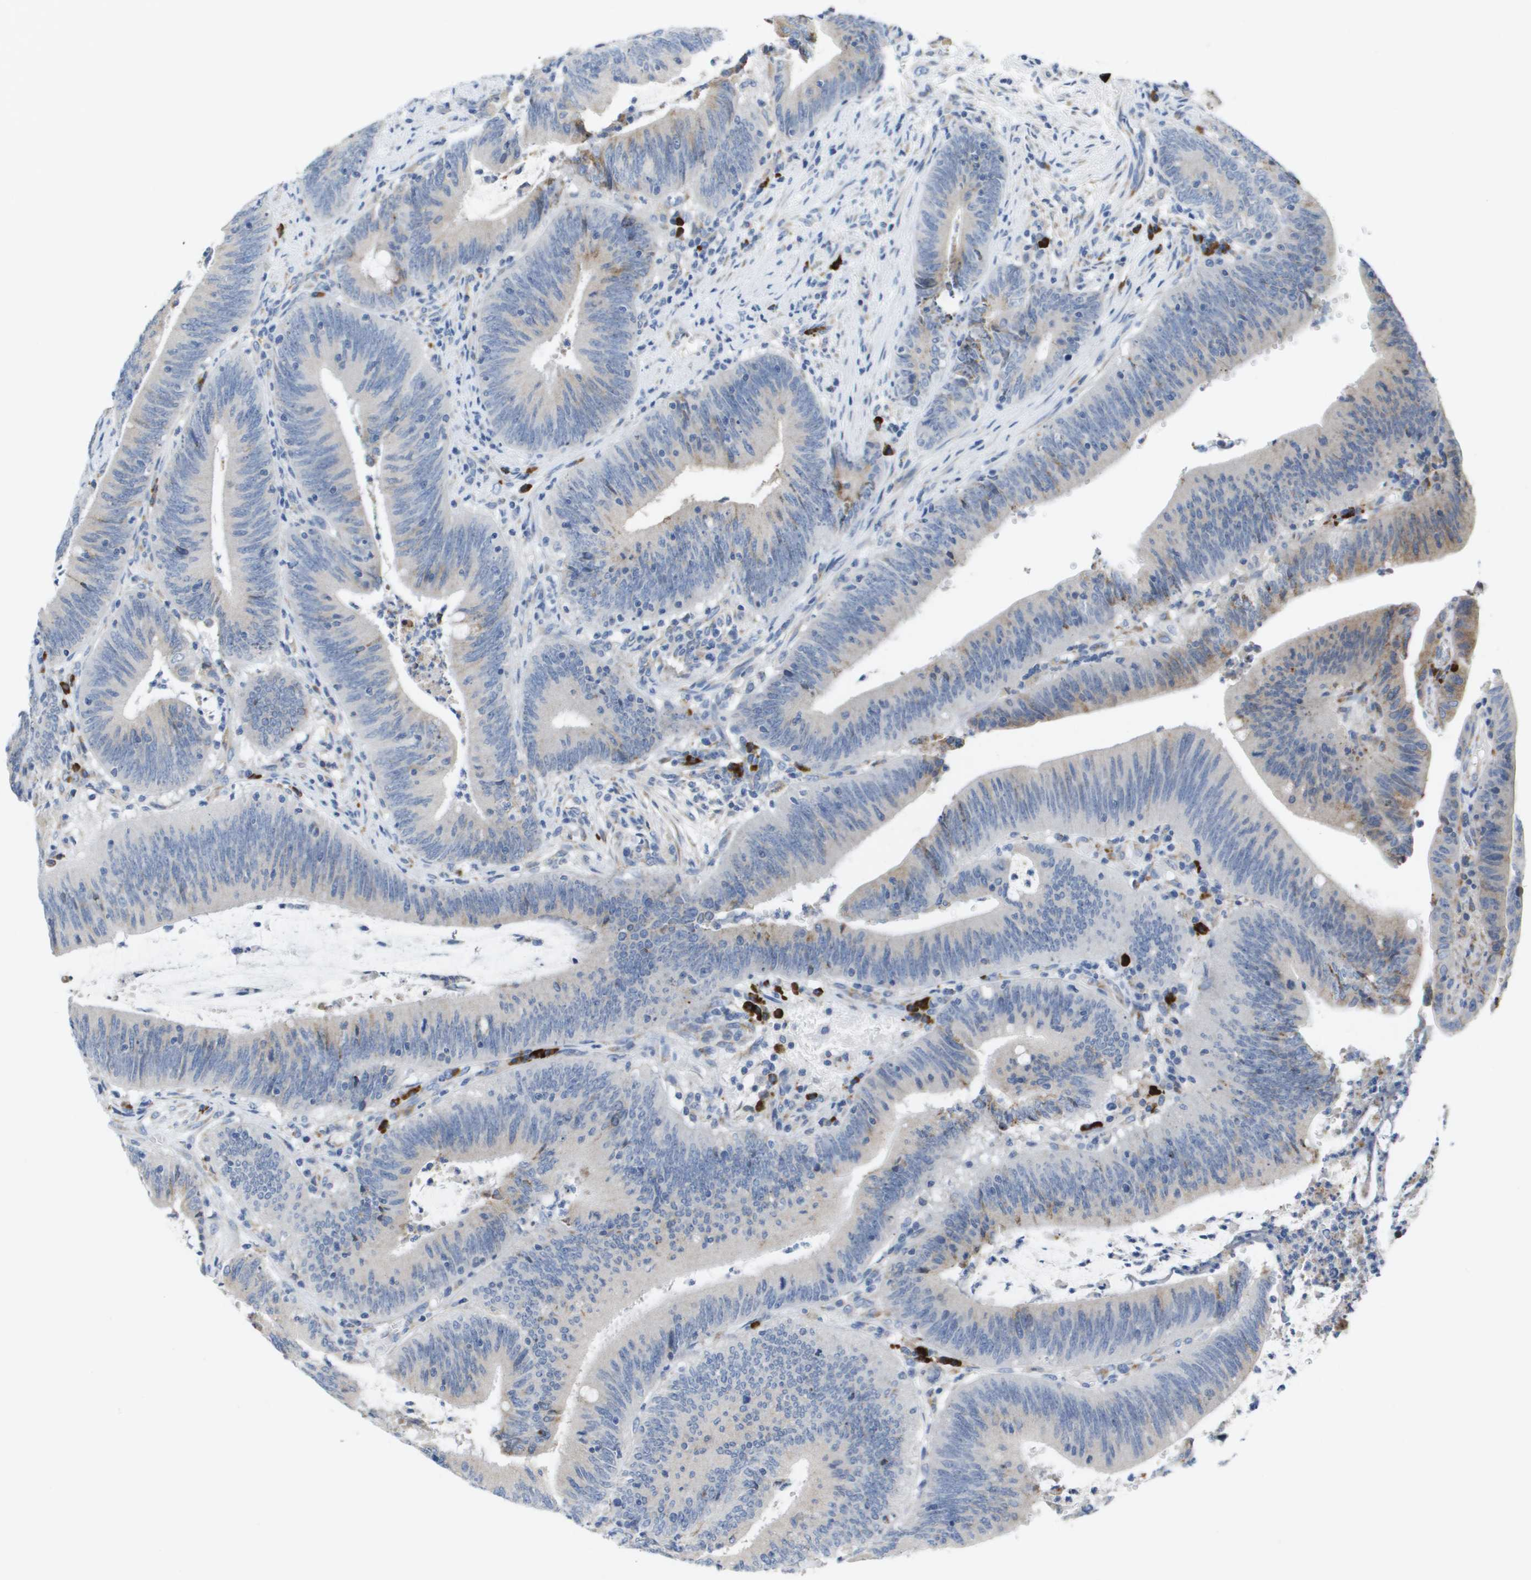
{"staining": {"intensity": "weak", "quantity": "<25%", "location": "cytoplasmic/membranous"}, "tissue": "colorectal cancer", "cell_type": "Tumor cells", "image_type": "cancer", "snomed": [{"axis": "morphology", "description": "Normal tissue, NOS"}, {"axis": "morphology", "description": "Adenocarcinoma, NOS"}, {"axis": "topography", "description": "Rectum"}], "caption": "Immunohistochemical staining of human colorectal cancer displays no significant staining in tumor cells.", "gene": "CD3G", "patient": {"sex": "female", "age": 66}}